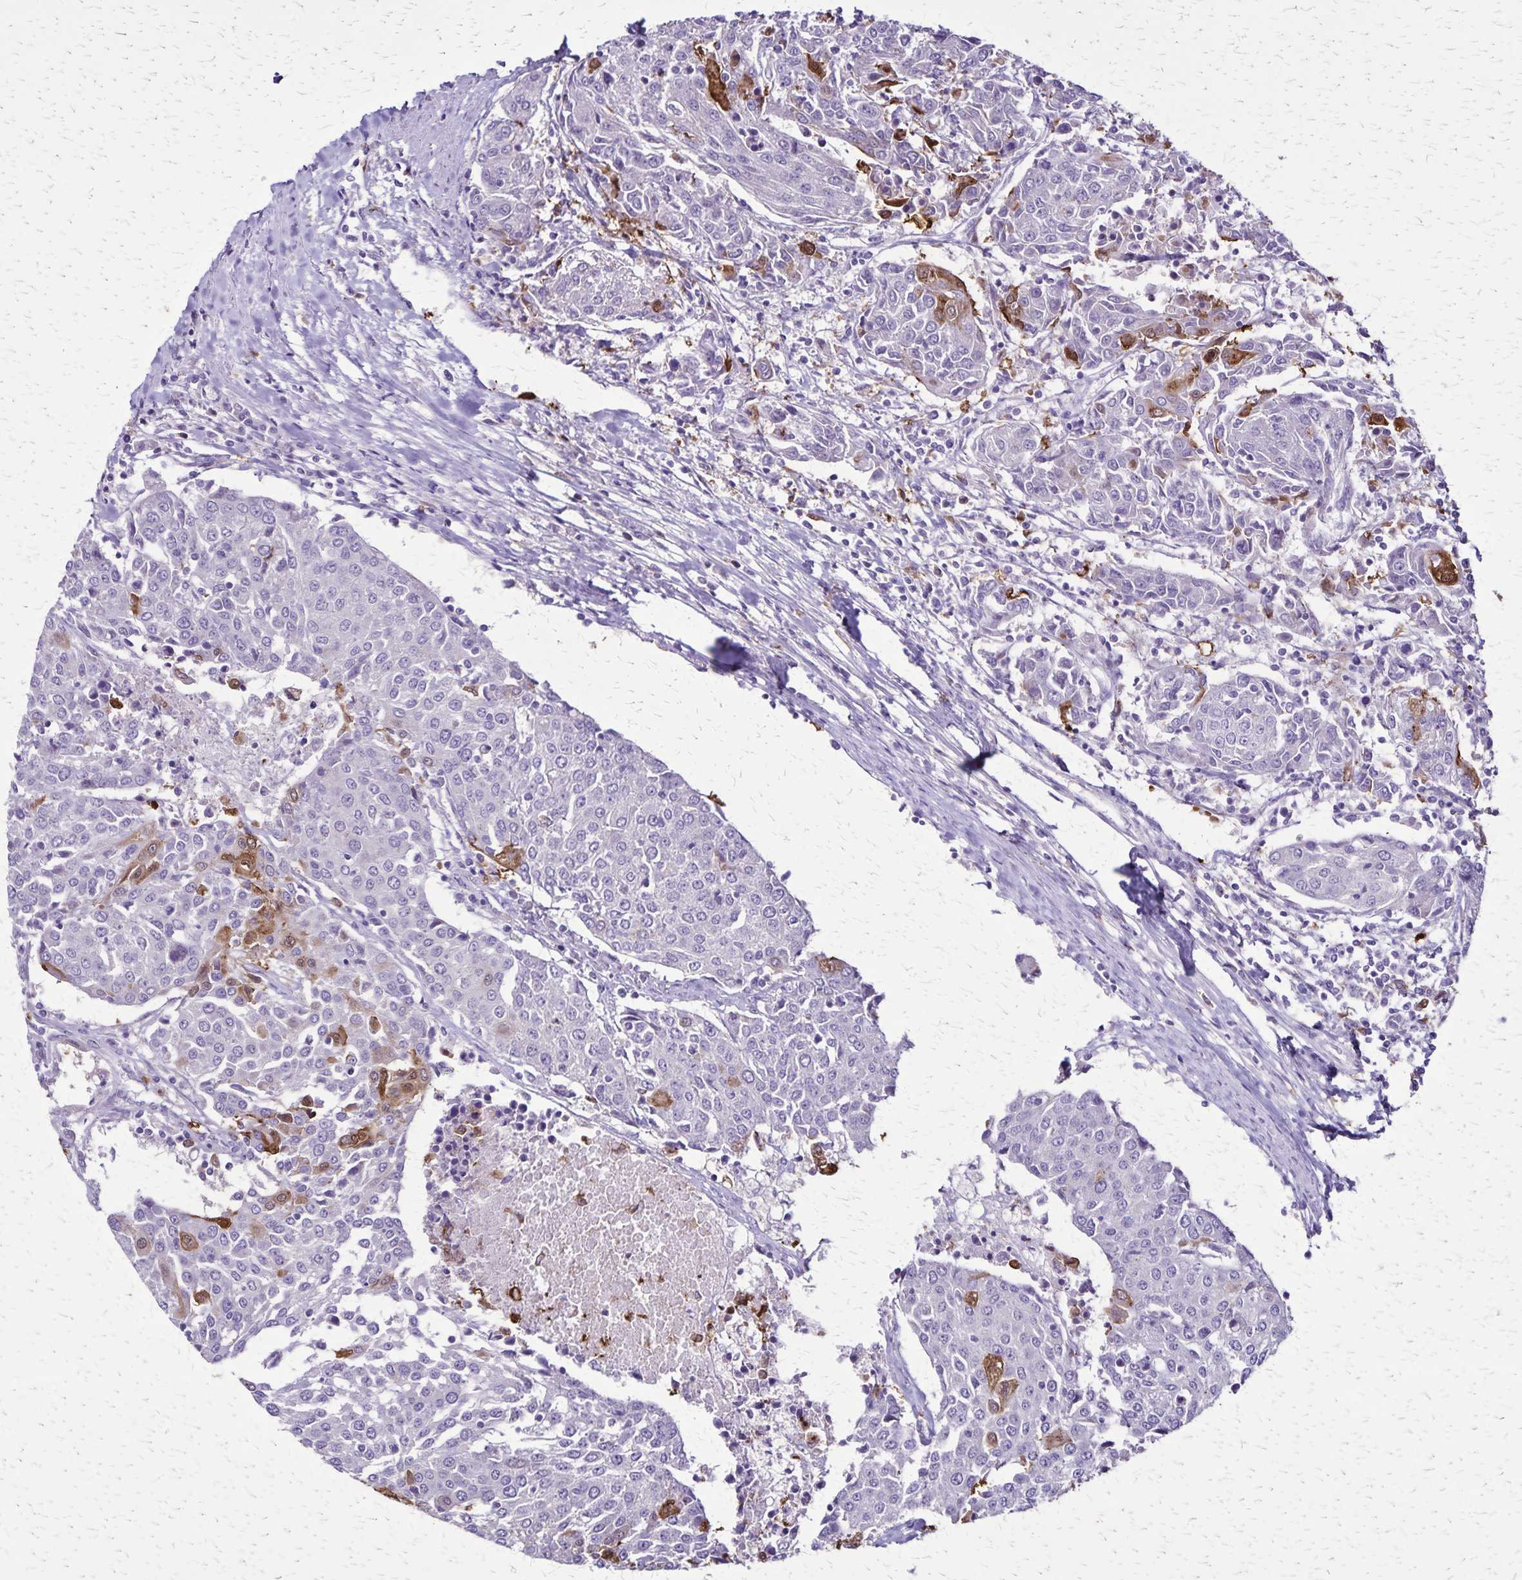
{"staining": {"intensity": "moderate", "quantity": "<25%", "location": "cytoplasmic/membranous"}, "tissue": "urothelial cancer", "cell_type": "Tumor cells", "image_type": "cancer", "snomed": [{"axis": "morphology", "description": "Urothelial carcinoma, High grade"}, {"axis": "topography", "description": "Urinary bladder"}], "caption": "Approximately <25% of tumor cells in high-grade urothelial carcinoma display moderate cytoplasmic/membranous protein staining as visualized by brown immunohistochemical staining.", "gene": "ULBP3", "patient": {"sex": "female", "age": 85}}